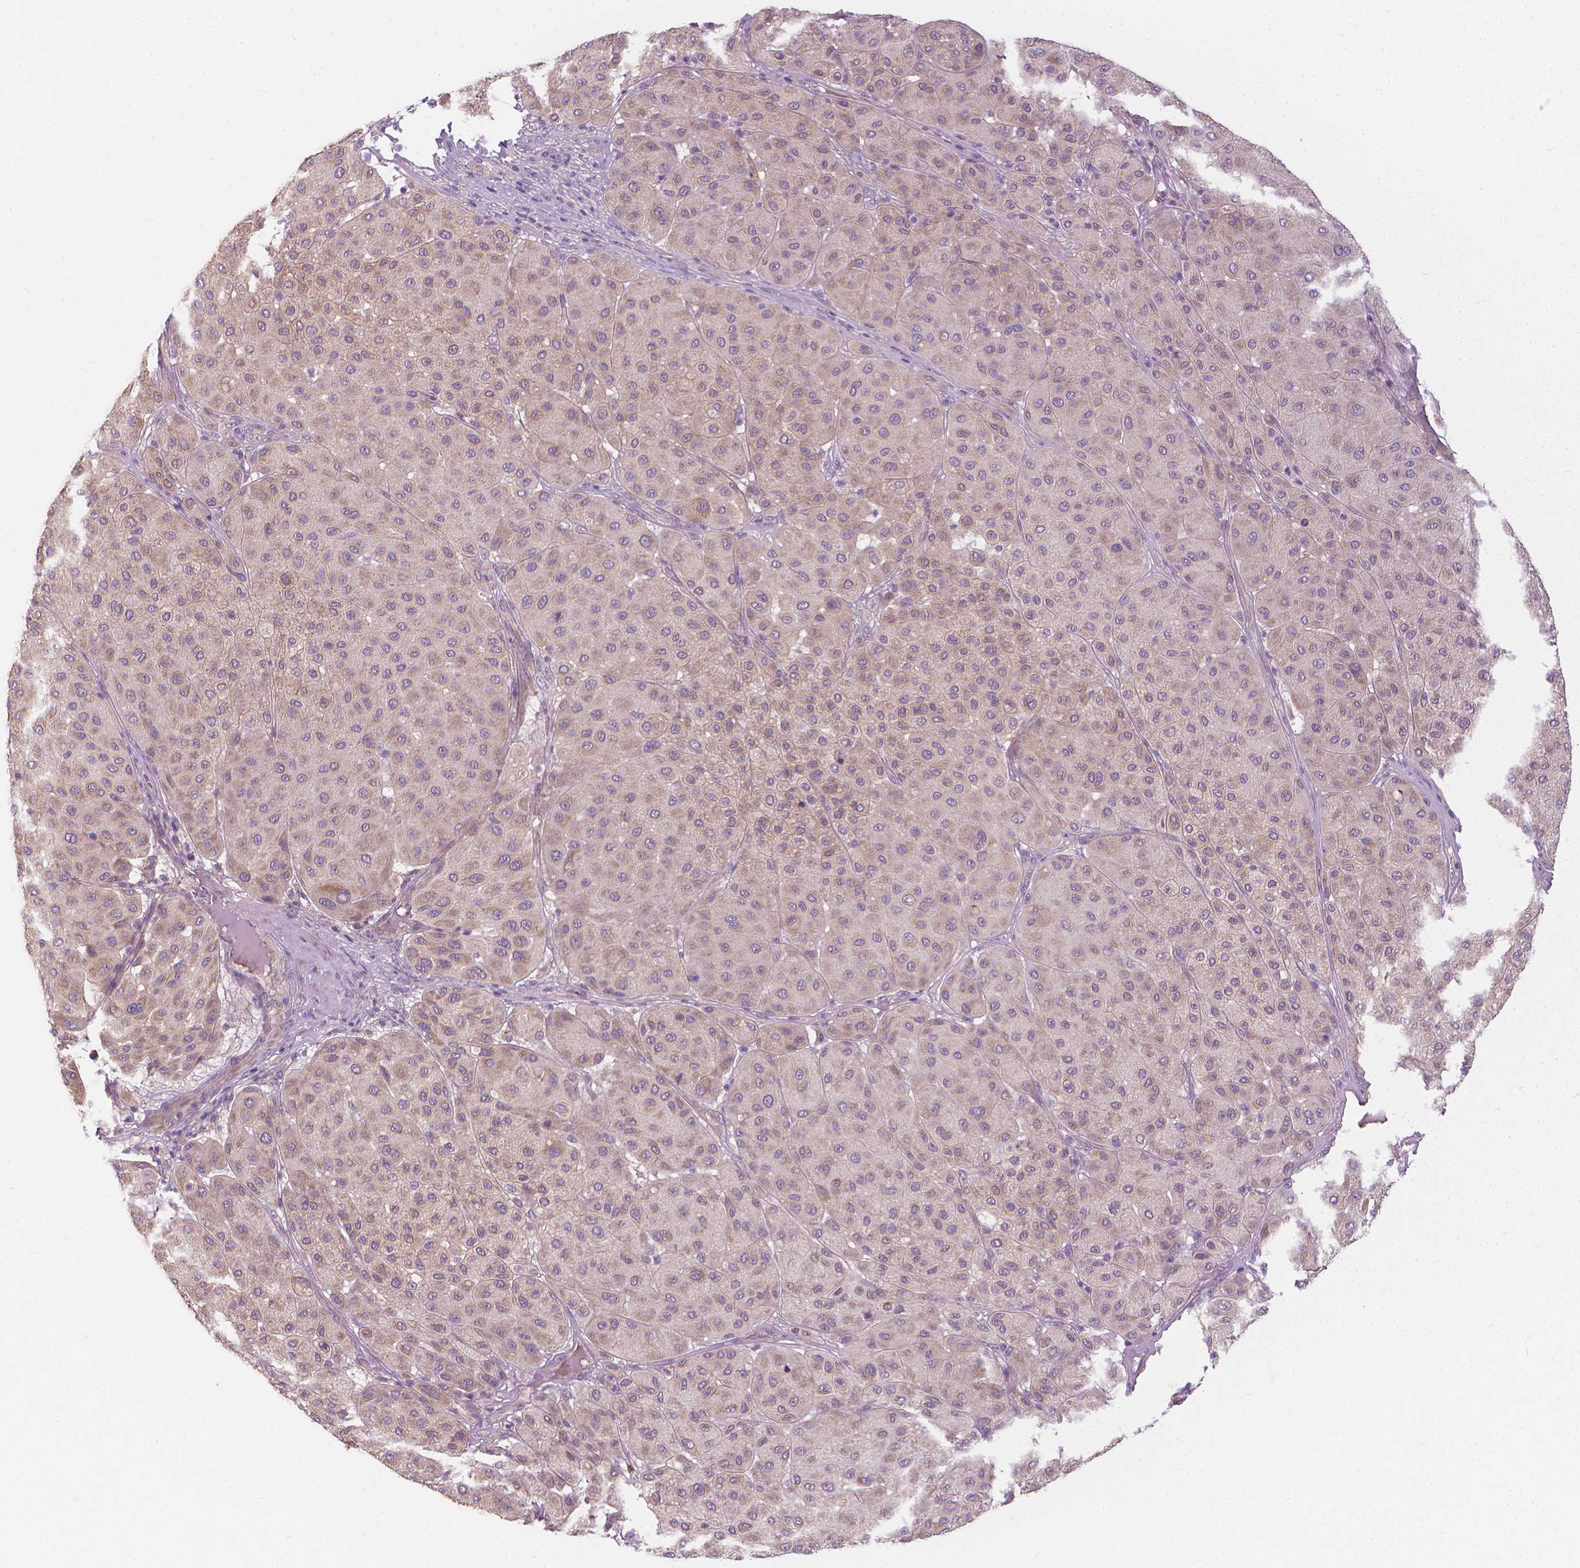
{"staining": {"intensity": "weak", "quantity": "25%-75%", "location": "cytoplasmic/membranous"}, "tissue": "melanoma", "cell_type": "Tumor cells", "image_type": "cancer", "snomed": [{"axis": "morphology", "description": "Malignant melanoma, Metastatic site"}, {"axis": "topography", "description": "Smooth muscle"}], "caption": "Immunohistochemical staining of human malignant melanoma (metastatic site) reveals weak cytoplasmic/membranous protein positivity in about 25%-75% of tumor cells.", "gene": "RIIAD1", "patient": {"sex": "male", "age": 41}}